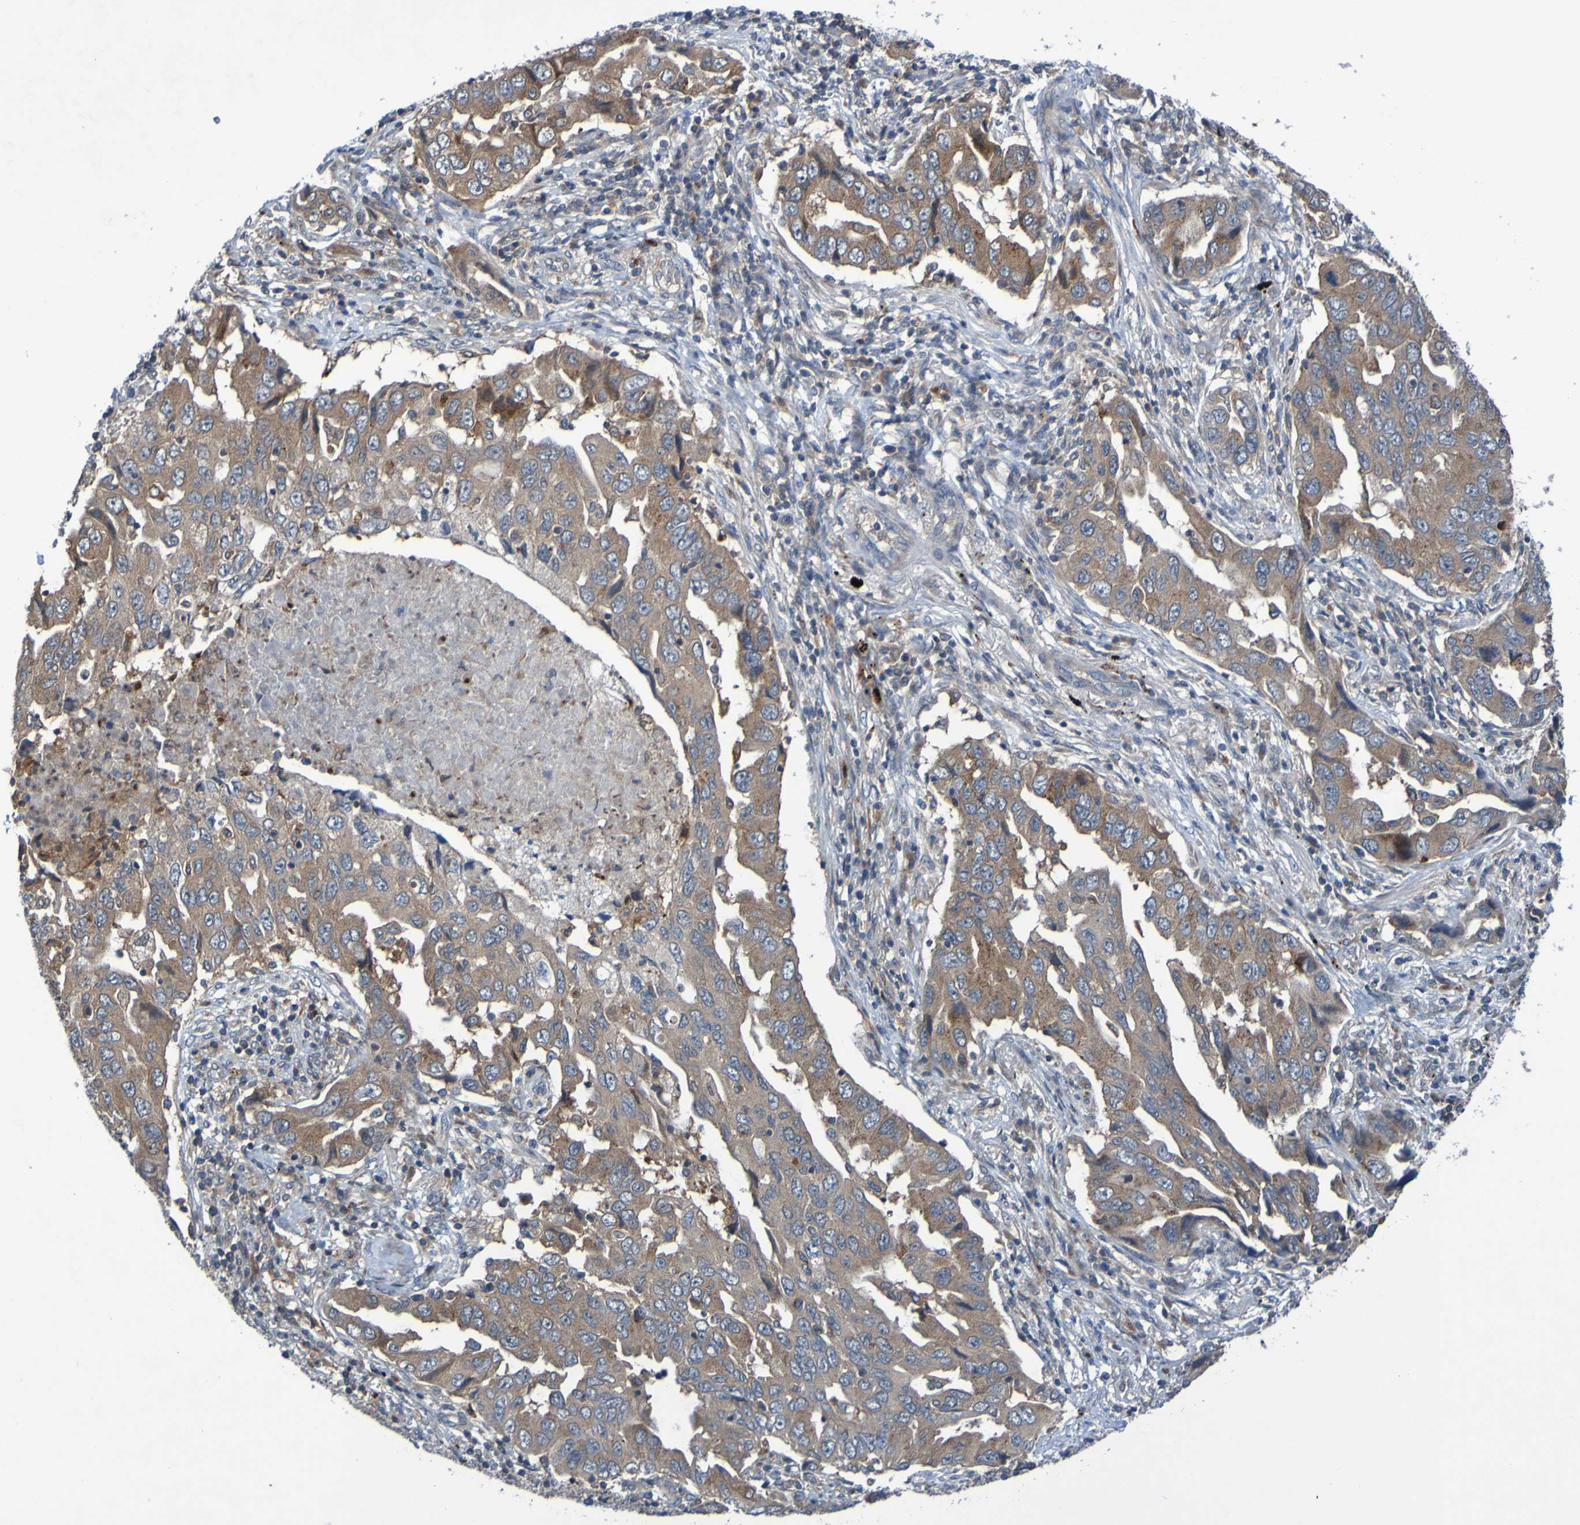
{"staining": {"intensity": "moderate", "quantity": ">75%", "location": "cytoplasmic/membranous"}, "tissue": "lung cancer", "cell_type": "Tumor cells", "image_type": "cancer", "snomed": [{"axis": "morphology", "description": "Adenocarcinoma, NOS"}, {"axis": "topography", "description": "Lung"}], "caption": "Protein analysis of lung adenocarcinoma tissue demonstrates moderate cytoplasmic/membranous expression in about >75% of tumor cells.", "gene": "SDK1", "patient": {"sex": "female", "age": 65}}